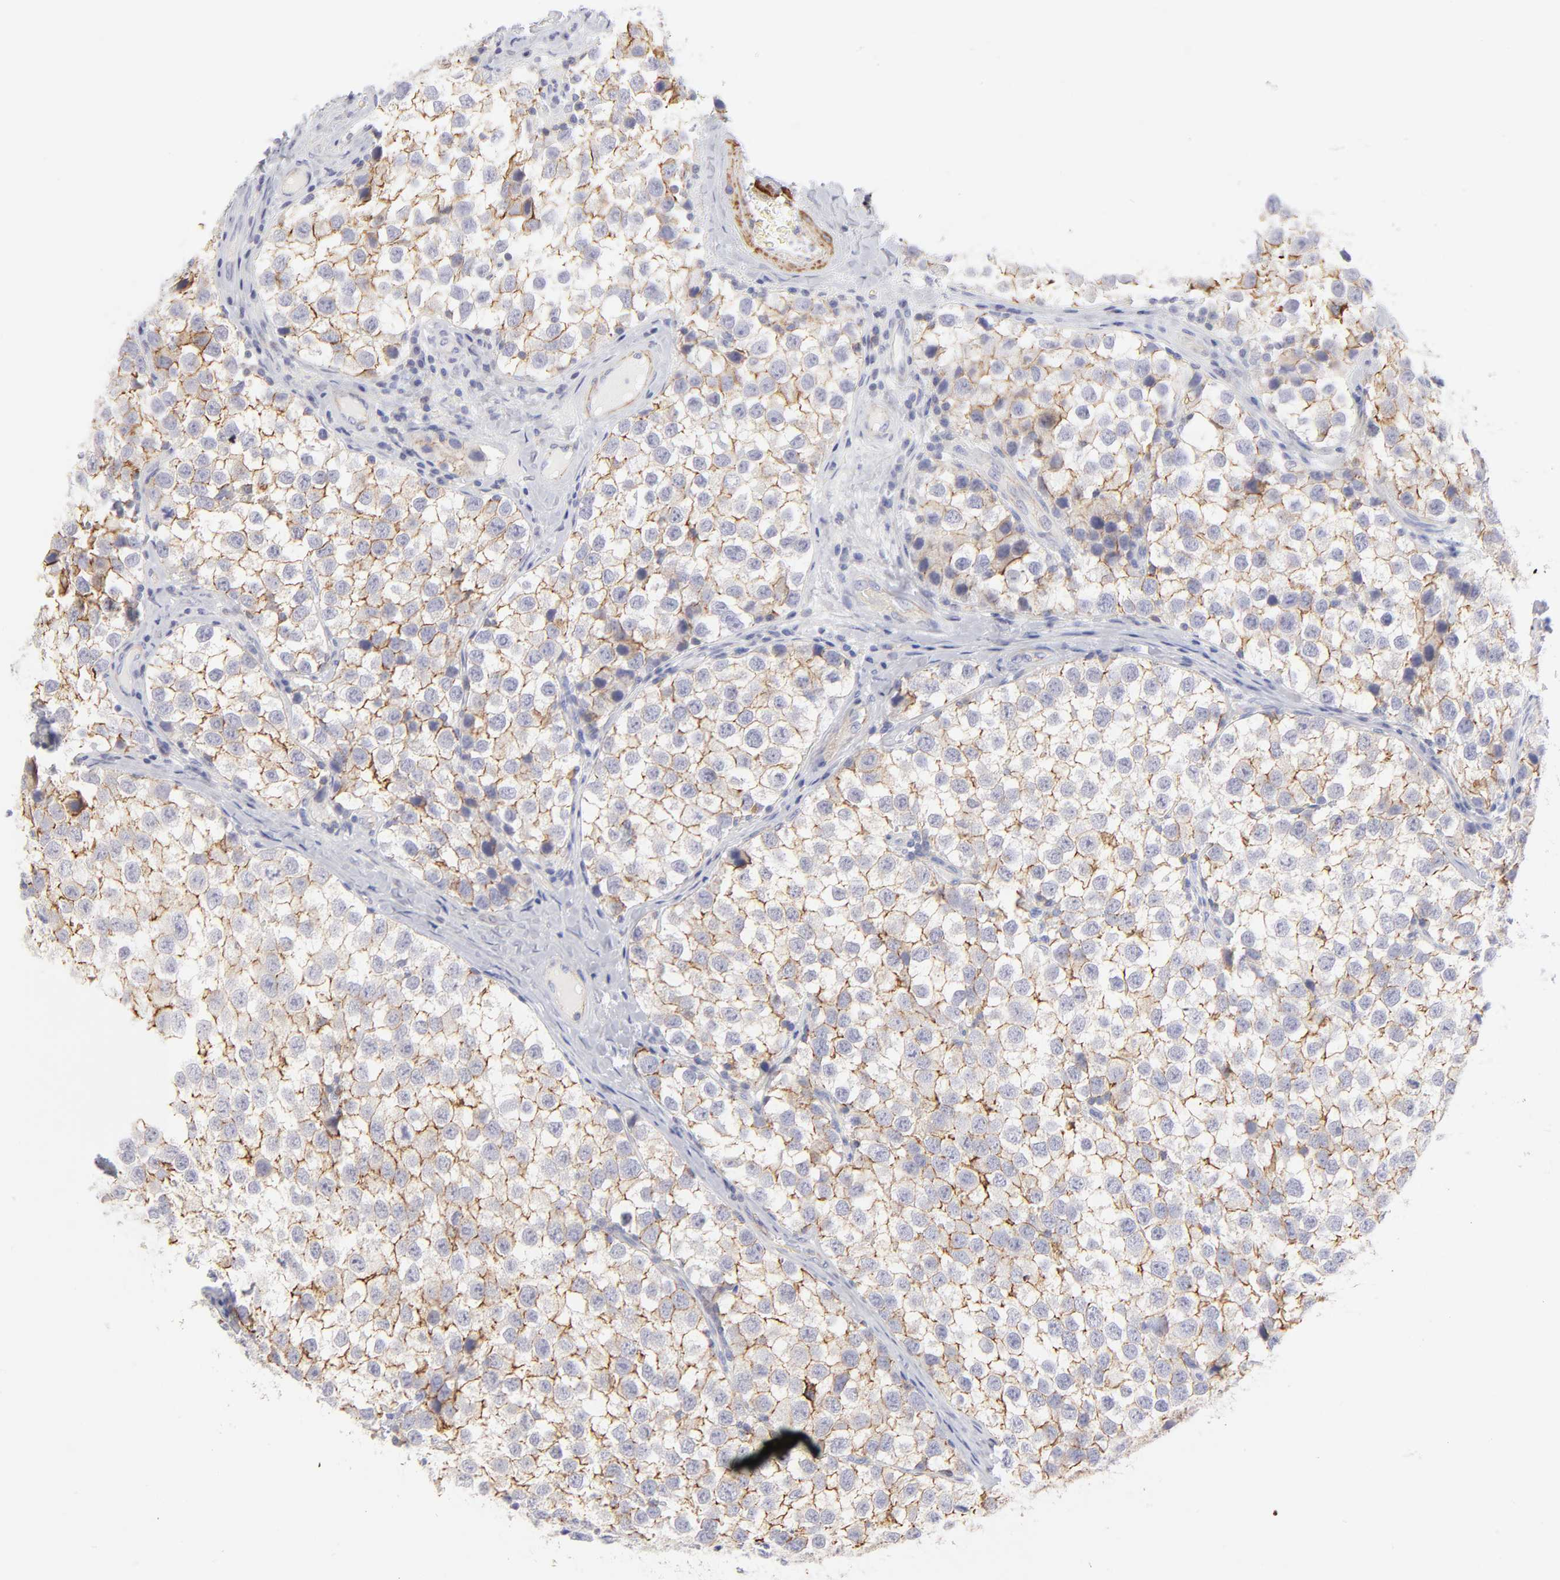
{"staining": {"intensity": "moderate", "quantity": "25%-75%", "location": "cytoplasmic/membranous"}, "tissue": "testis cancer", "cell_type": "Tumor cells", "image_type": "cancer", "snomed": [{"axis": "morphology", "description": "Seminoma, NOS"}, {"axis": "topography", "description": "Testis"}], "caption": "Tumor cells show medium levels of moderate cytoplasmic/membranous staining in approximately 25%-75% of cells in testis cancer (seminoma).", "gene": "ACTA2", "patient": {"sex": "male", "age": 39}}